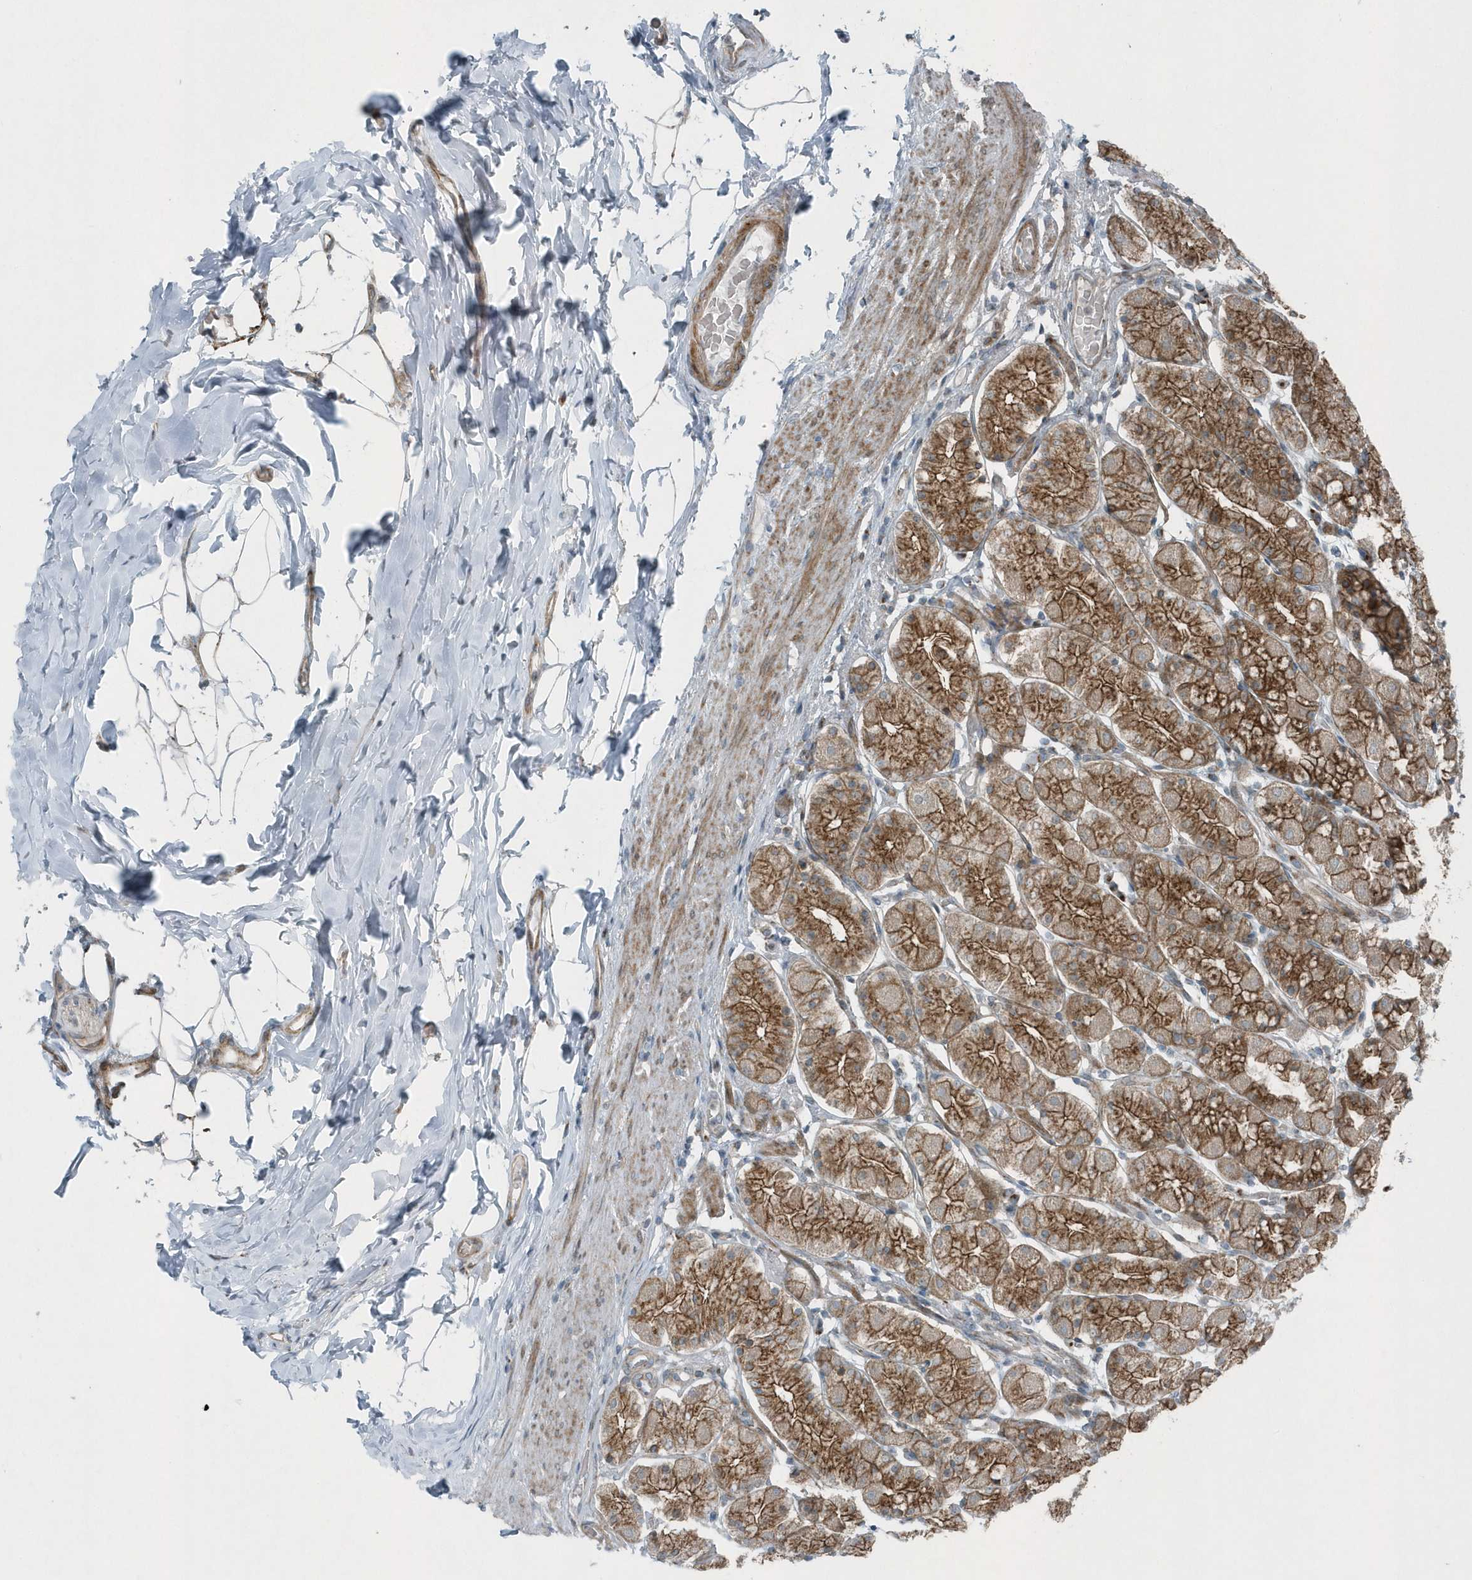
{"staining": {"intensity": "strong", "quantity": ">75%", "location": "cytoplasmic/membranous"}, "tissue": "stomach", "cell_type": "Glandular cells", "image_type": "normal", "snomed": [{"axis": "morphology", "description": "Normal tissue, NOS"}, {"axis": "topography", "description": "Stomach, upper"}], "caption": "Strong cytoplasmic/membranous expression is seen in about >75% of glandular cells in normal stomach.", "gene": "GCC2", "patient": {"sex": "male", "age": 68}}